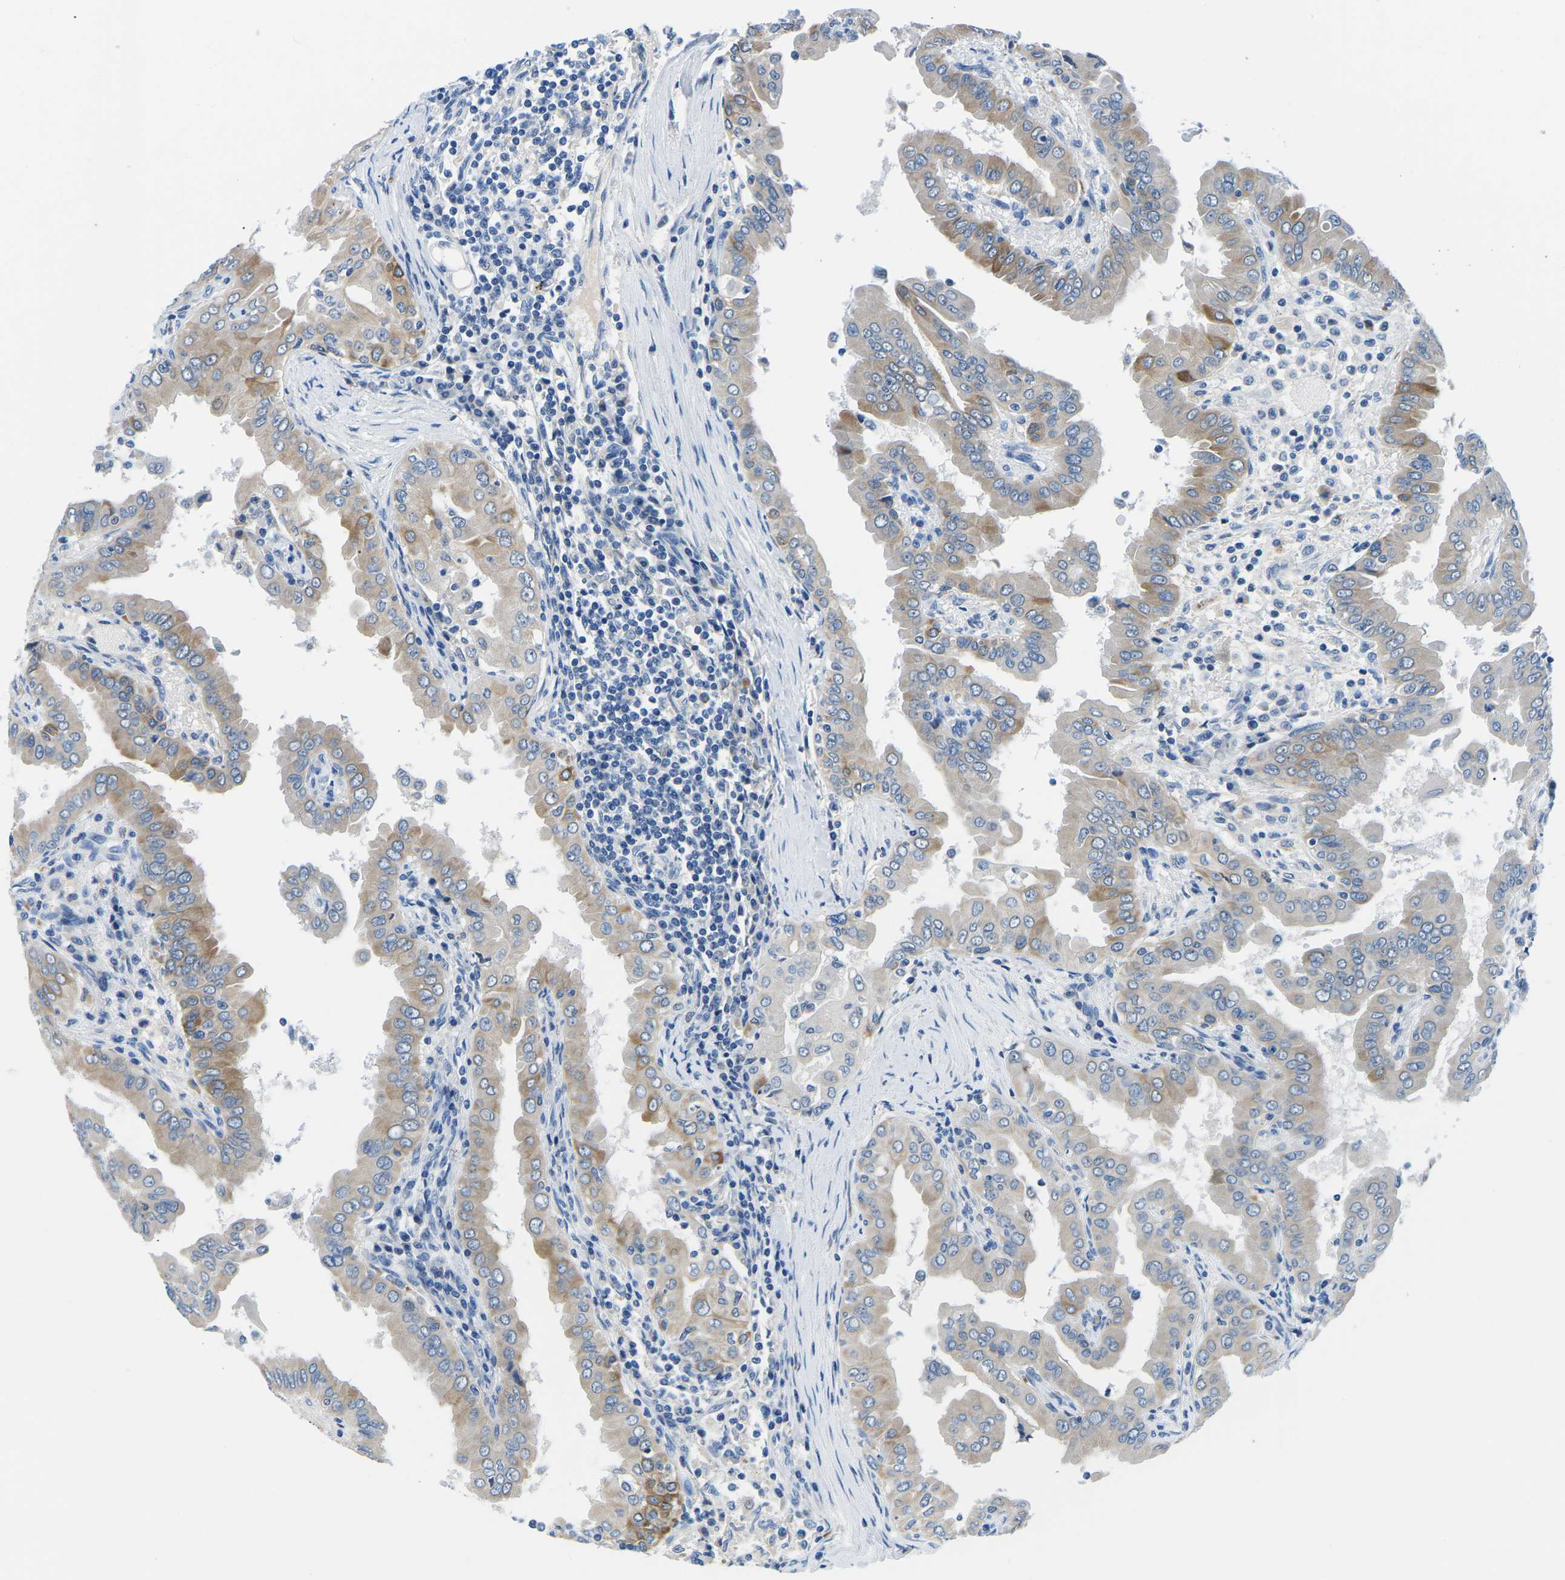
{"staining": {"intensity": "moderate", "quantity": "<25%", "location": "cytoplasmic/membranous"}, "tissue": "thyroid cancer", "cell_type": "Tumor cells", "image_type": "cancer", "snomed": [{"axis": "morphology", "description": "Papillary adenocarcinoma, NOS"}, {"axis": "topography", "description": "Thyroid gland"}], "caption": "High-magnification brightfield microscopy of thyroid cancer (papillary adenocarcinoma) stained with DAB (brown) and counterstained with hematoxylin (blue). tumor cells exhibit moderate cytoplasmic/membranous expression is identified in about<25% of cells.", "gene": "TM6SF1", "patient": {"sex": "male", "age": 33}}